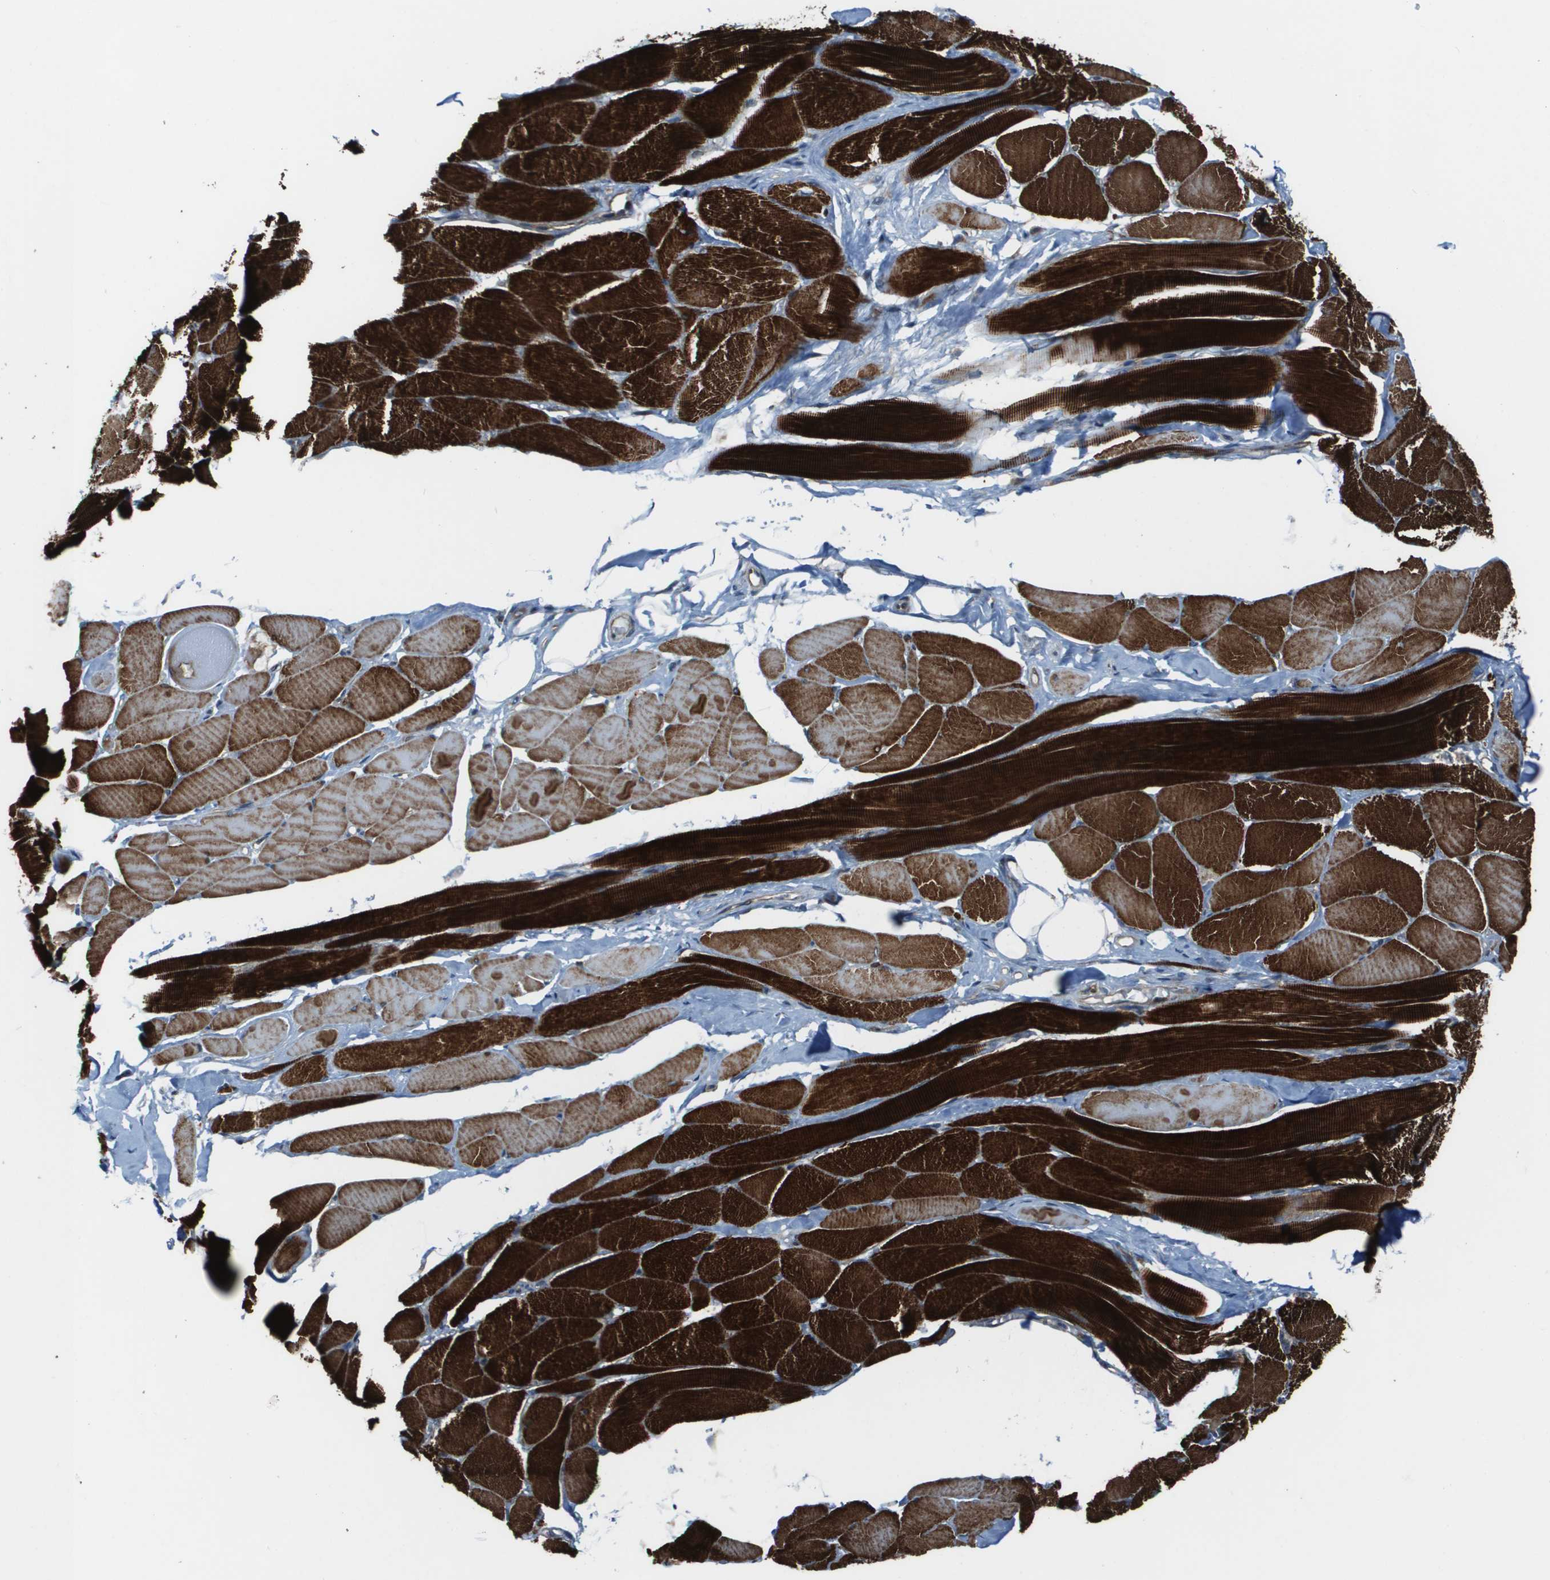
{"staining": {"intensity": "strong", "quantity": ">75%", "location": "cytoplasmic/membranous"}, "tissue": "skeletal muscle", "cell_type": "Myocytes", "image_type": "normal", "snomed": [{"axis": "morphology", "description": "Normal tissue, NOS"}, {"axis": "topography", "description": "Skeletal muscle"}, {"axis": "topography", "description": "Peripheral nerve tissue"}], "caption": "Immunohistochemistry (IHC) histopathology image of unremarkable human skeletal muscle stained for a protein (brown), which demonstrates high levels of strong cytoplasmic/membranous expression in about >75% of myocytes.", "gene": "MGAT3", "patient": {"sex": "female", "age": 84}}